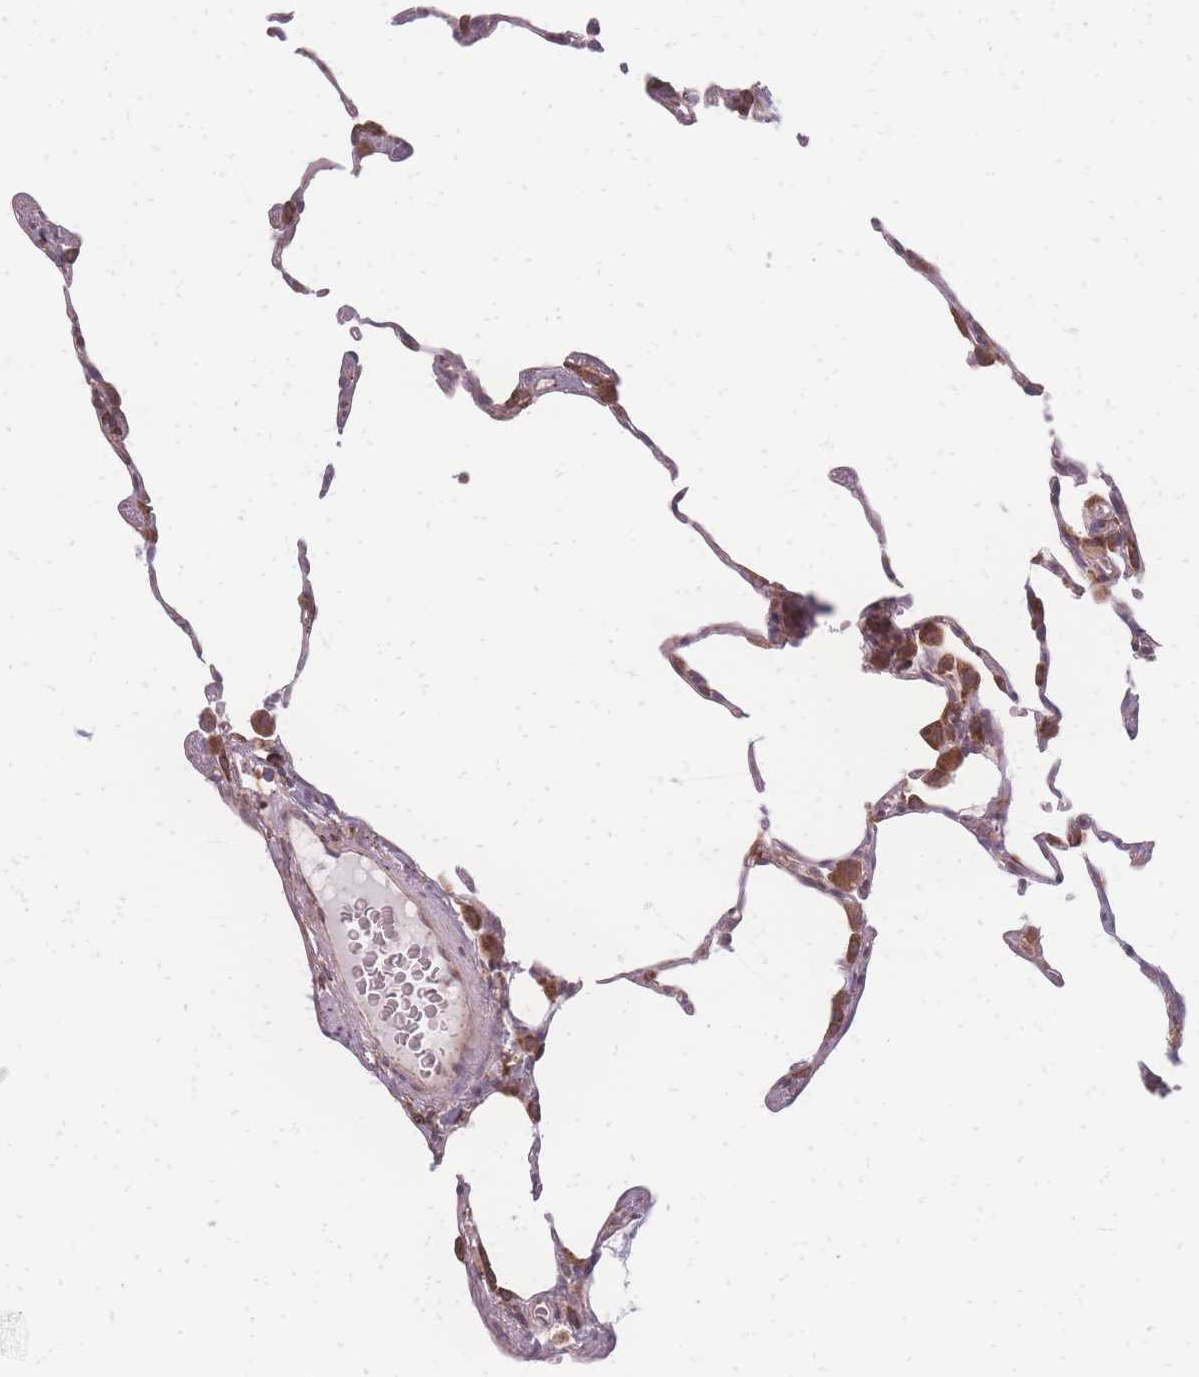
{"staining": {"intensity": "strong", "quantity": "<25%", "location": "cytoplasmic/membranous,nuclear"}, "tissue": "lung", "cell_type": "Alveolar cells", "image_type": "normal", "snomed": [{"axis": "morphology", "description": "Normal tissue, NOS"}, {"axis": "topography", "description": "Lung"}], "caption": "IHC photomicrograph of unremarkable human lung stained for a protein (brown), which shows medium levels of strong cytoplasmic/membranous,nuclear staining in approximately <25% of alveolar cells.", "gene": "ZC3H13", "patient": {"sex": "female", "age": 57}}